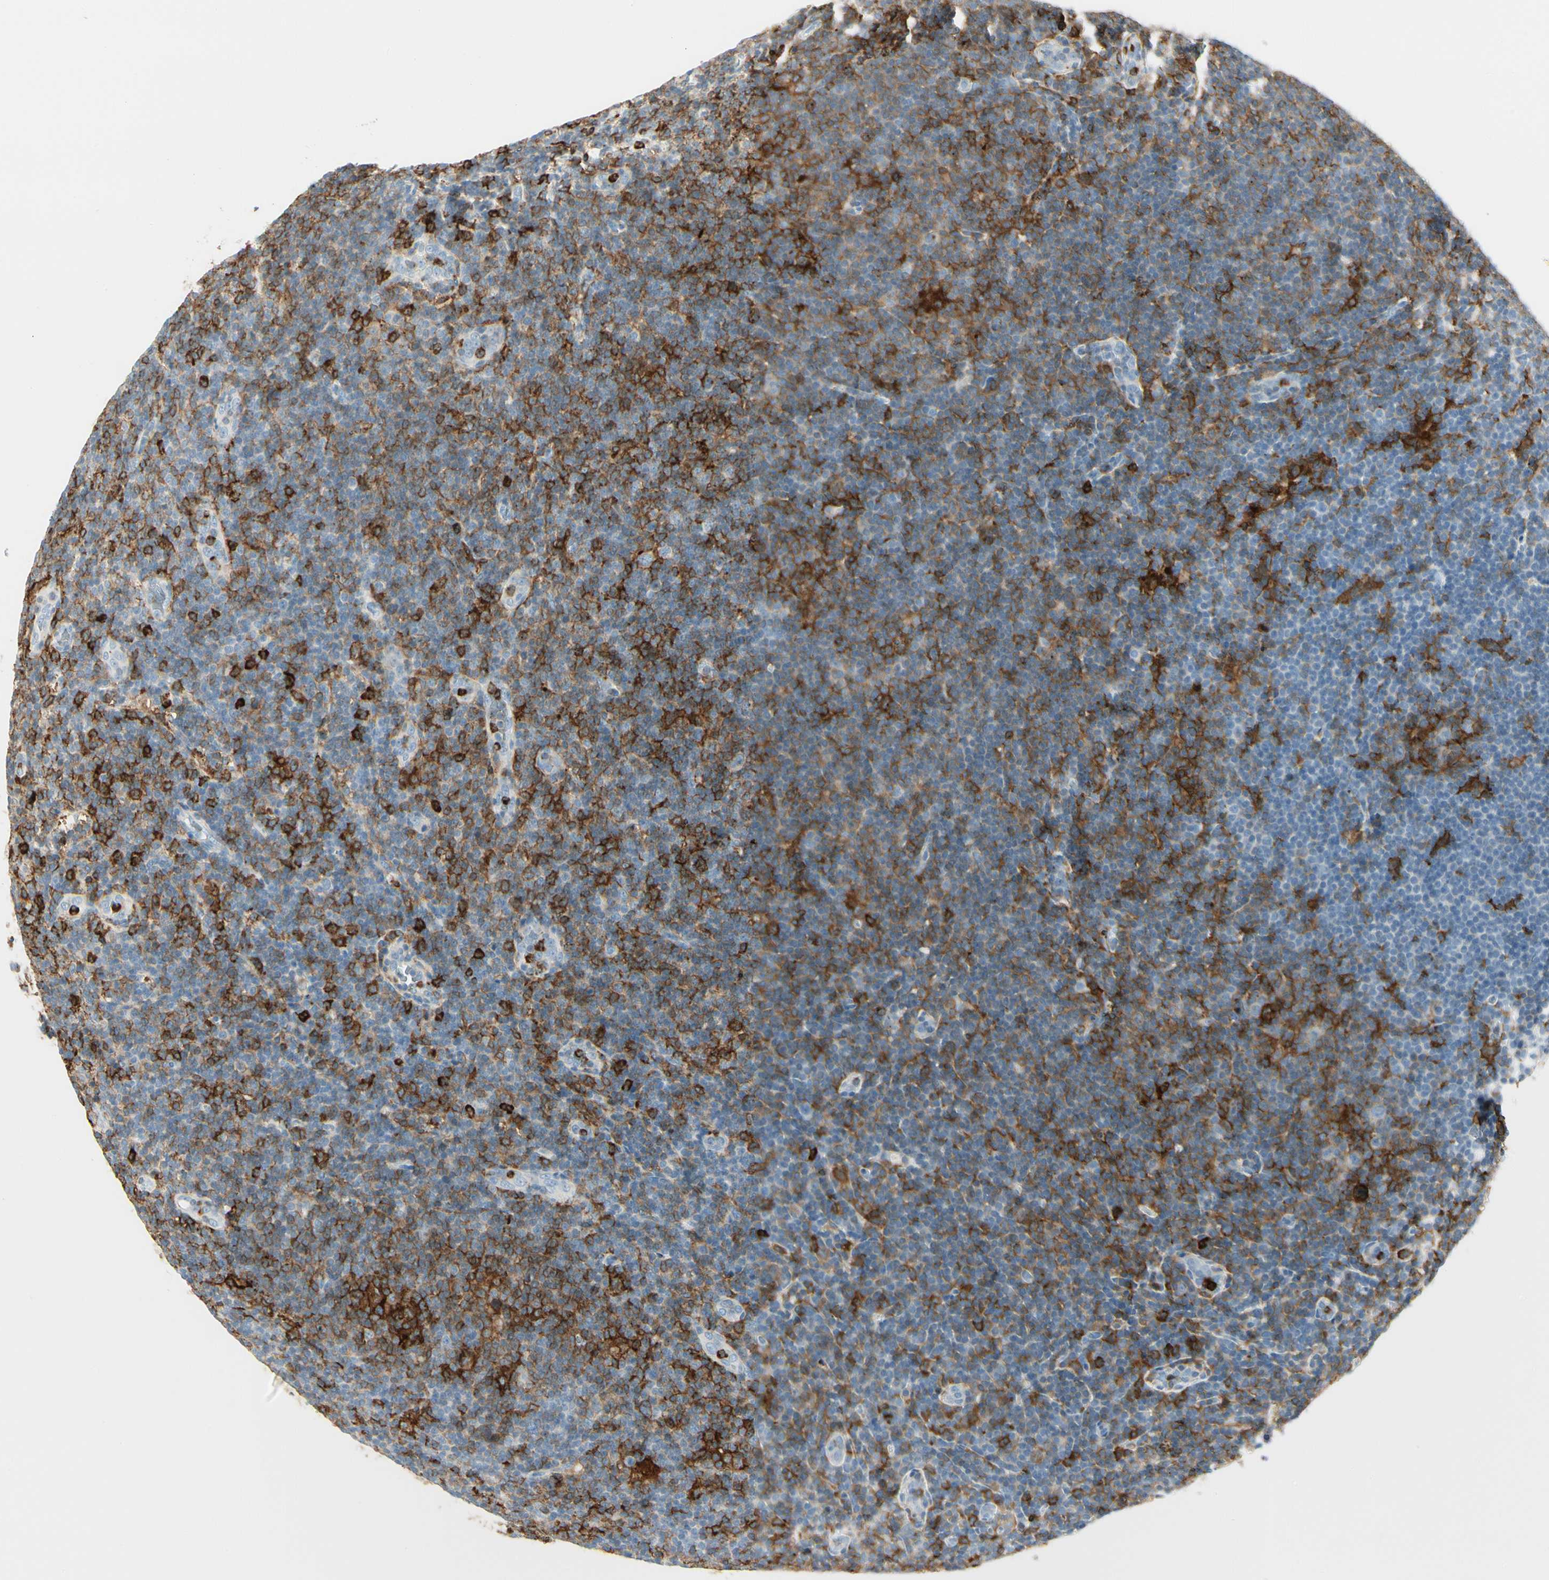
{"staining": {"intensity": "negative", "quantity": "none", "location": "none"}, "tissue": "lymphoma", "cell_type": "Tumor cells", "image_type": "cancer", "snomed": [{"axis": "morphology", "description": "Hodgkin's disease, NOS"}, {"axis": "topography", "description": "Lymph node"}], "caption": "The immunohistochemistry micrograph has no significant staining in tumor cells of Hodgkin's disease tissue.", "gene": "ITGB2", "patient": {"sex": "female", "age": 57}}